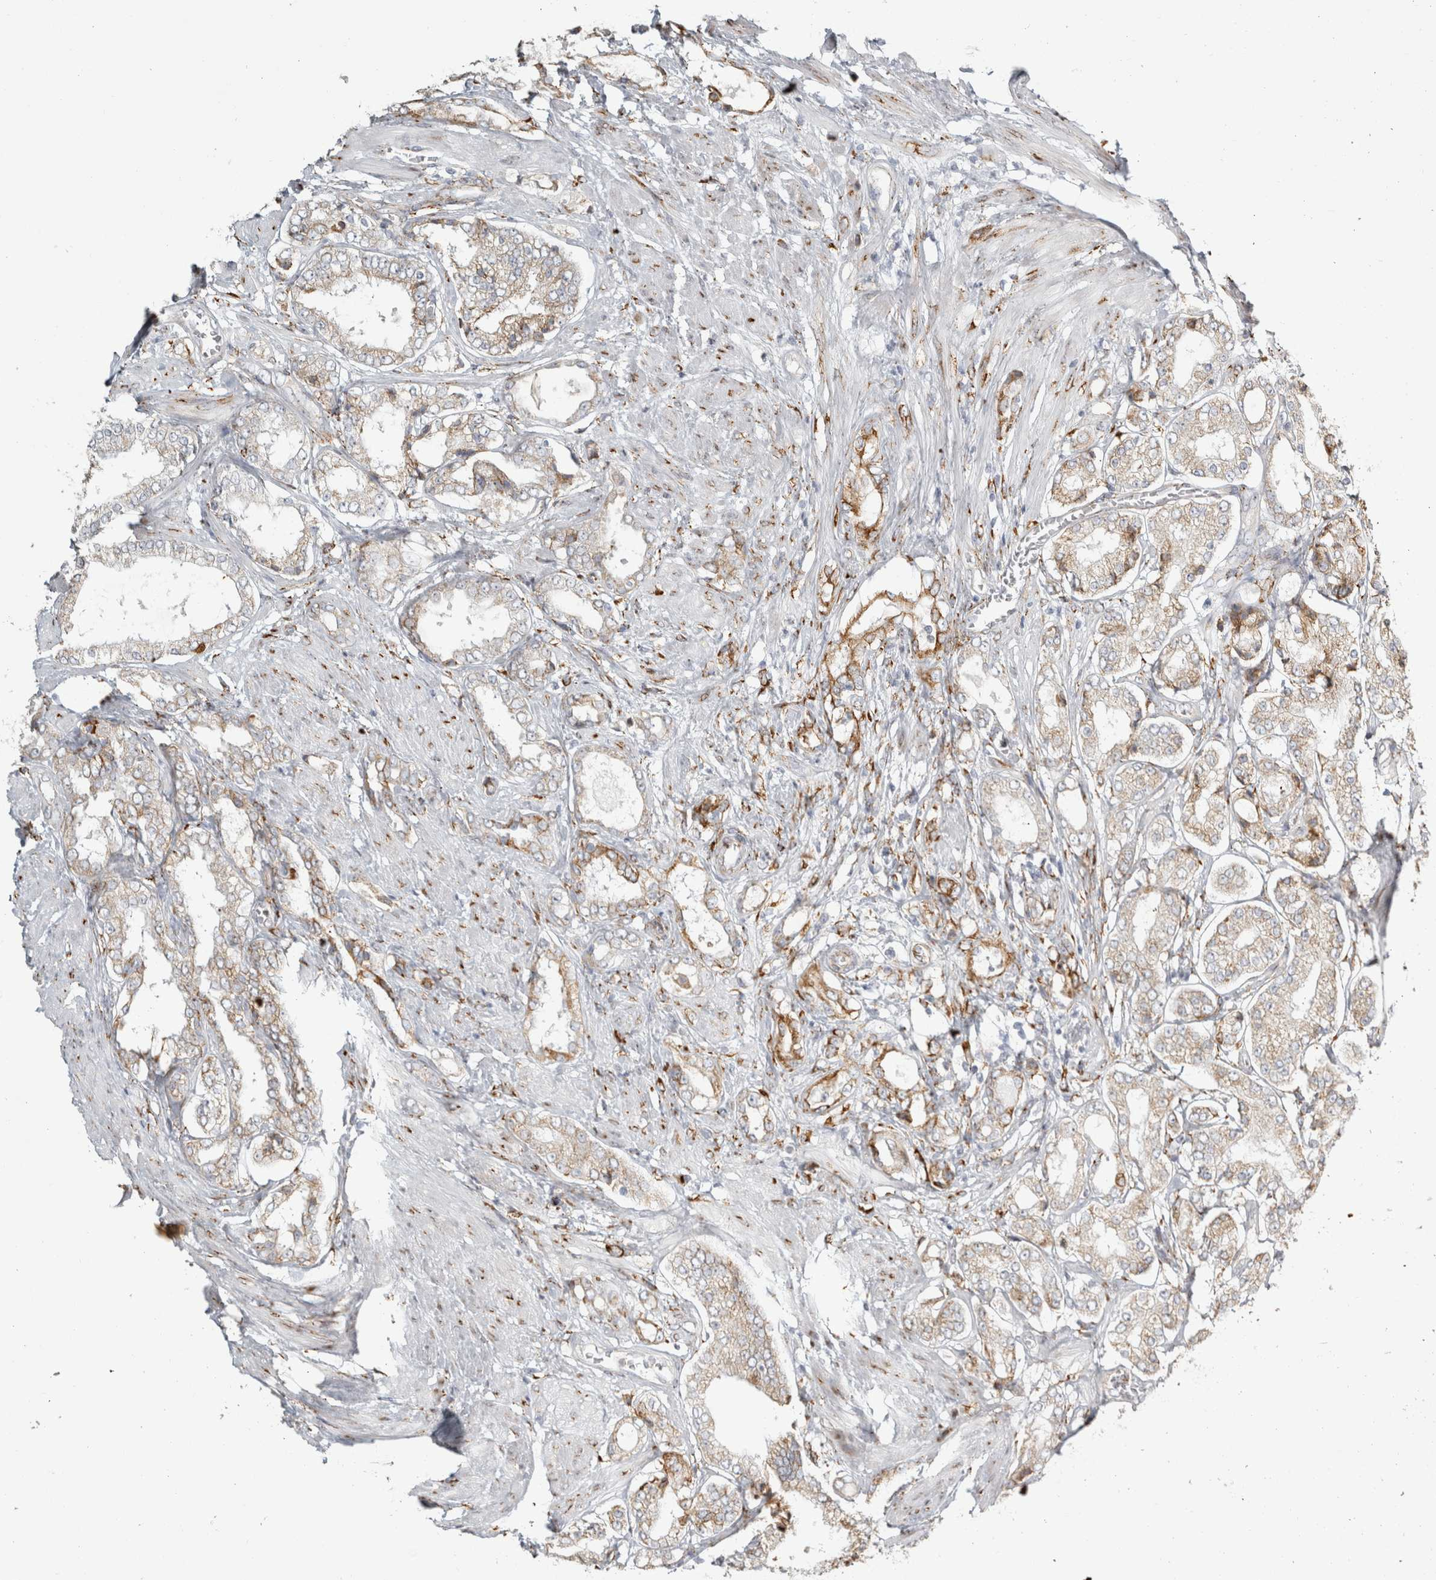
{"staining": {"intensity": "moderate", "quantity": "25%-75%", "location": "cytoplasmic/membranous"}, "tissue": "prostate cancer", "cell_type": "Tumor cells", "image_type": "cancer", "snomed": [{"axis": "morphology", "description": "Adenocarcinoma, Low grade"}, {"axis": "topography", "description": "Prostate"}], "caption": "Tumor cells display moderate cytoplasmic/membranous positivity in about 25%-75% of cells in prostate low-grade adenocarcinoma.", "gene": "OSTN", "patient": {"sex": "male", "age": 62}}